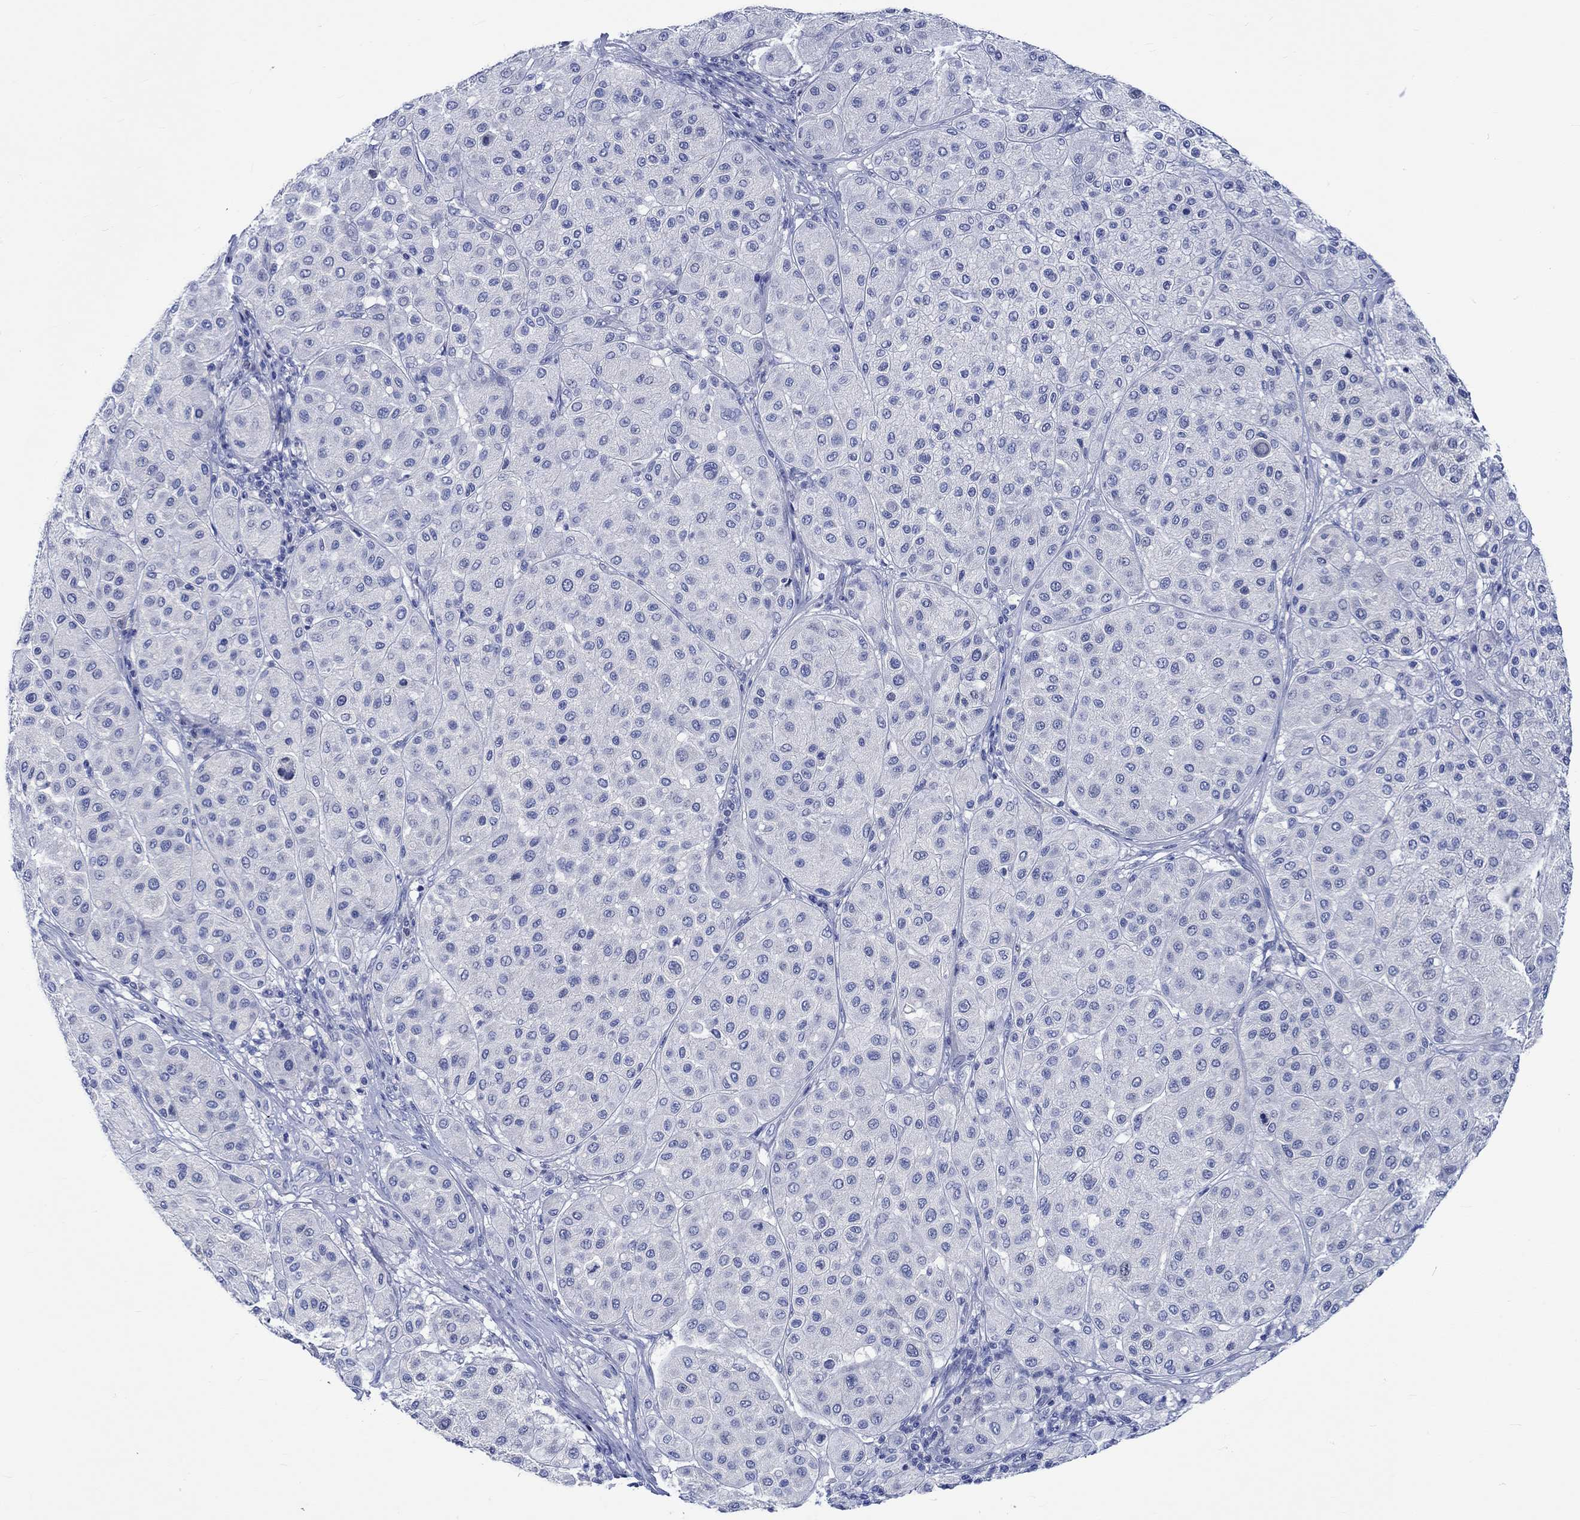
{"staining": {"intensity": "negative", "quantity": "none", "location": "none"}, "tissue": "melanoma", "cell_type": "Tumor cells", "image_type": "cancer", "snomed": [{"axis": "morphology", "description": "Malignant melanoma, Metastatic site"}, {"axis": "topography", "description": "Smooth muscle"}], "caption": "The immunohistochemistry (IHC) micrograph has no significant staining in tumor cells of melanoma tissue.", "gene": "PTPRN2", "patient": {"sex": "male", "age": 41}}